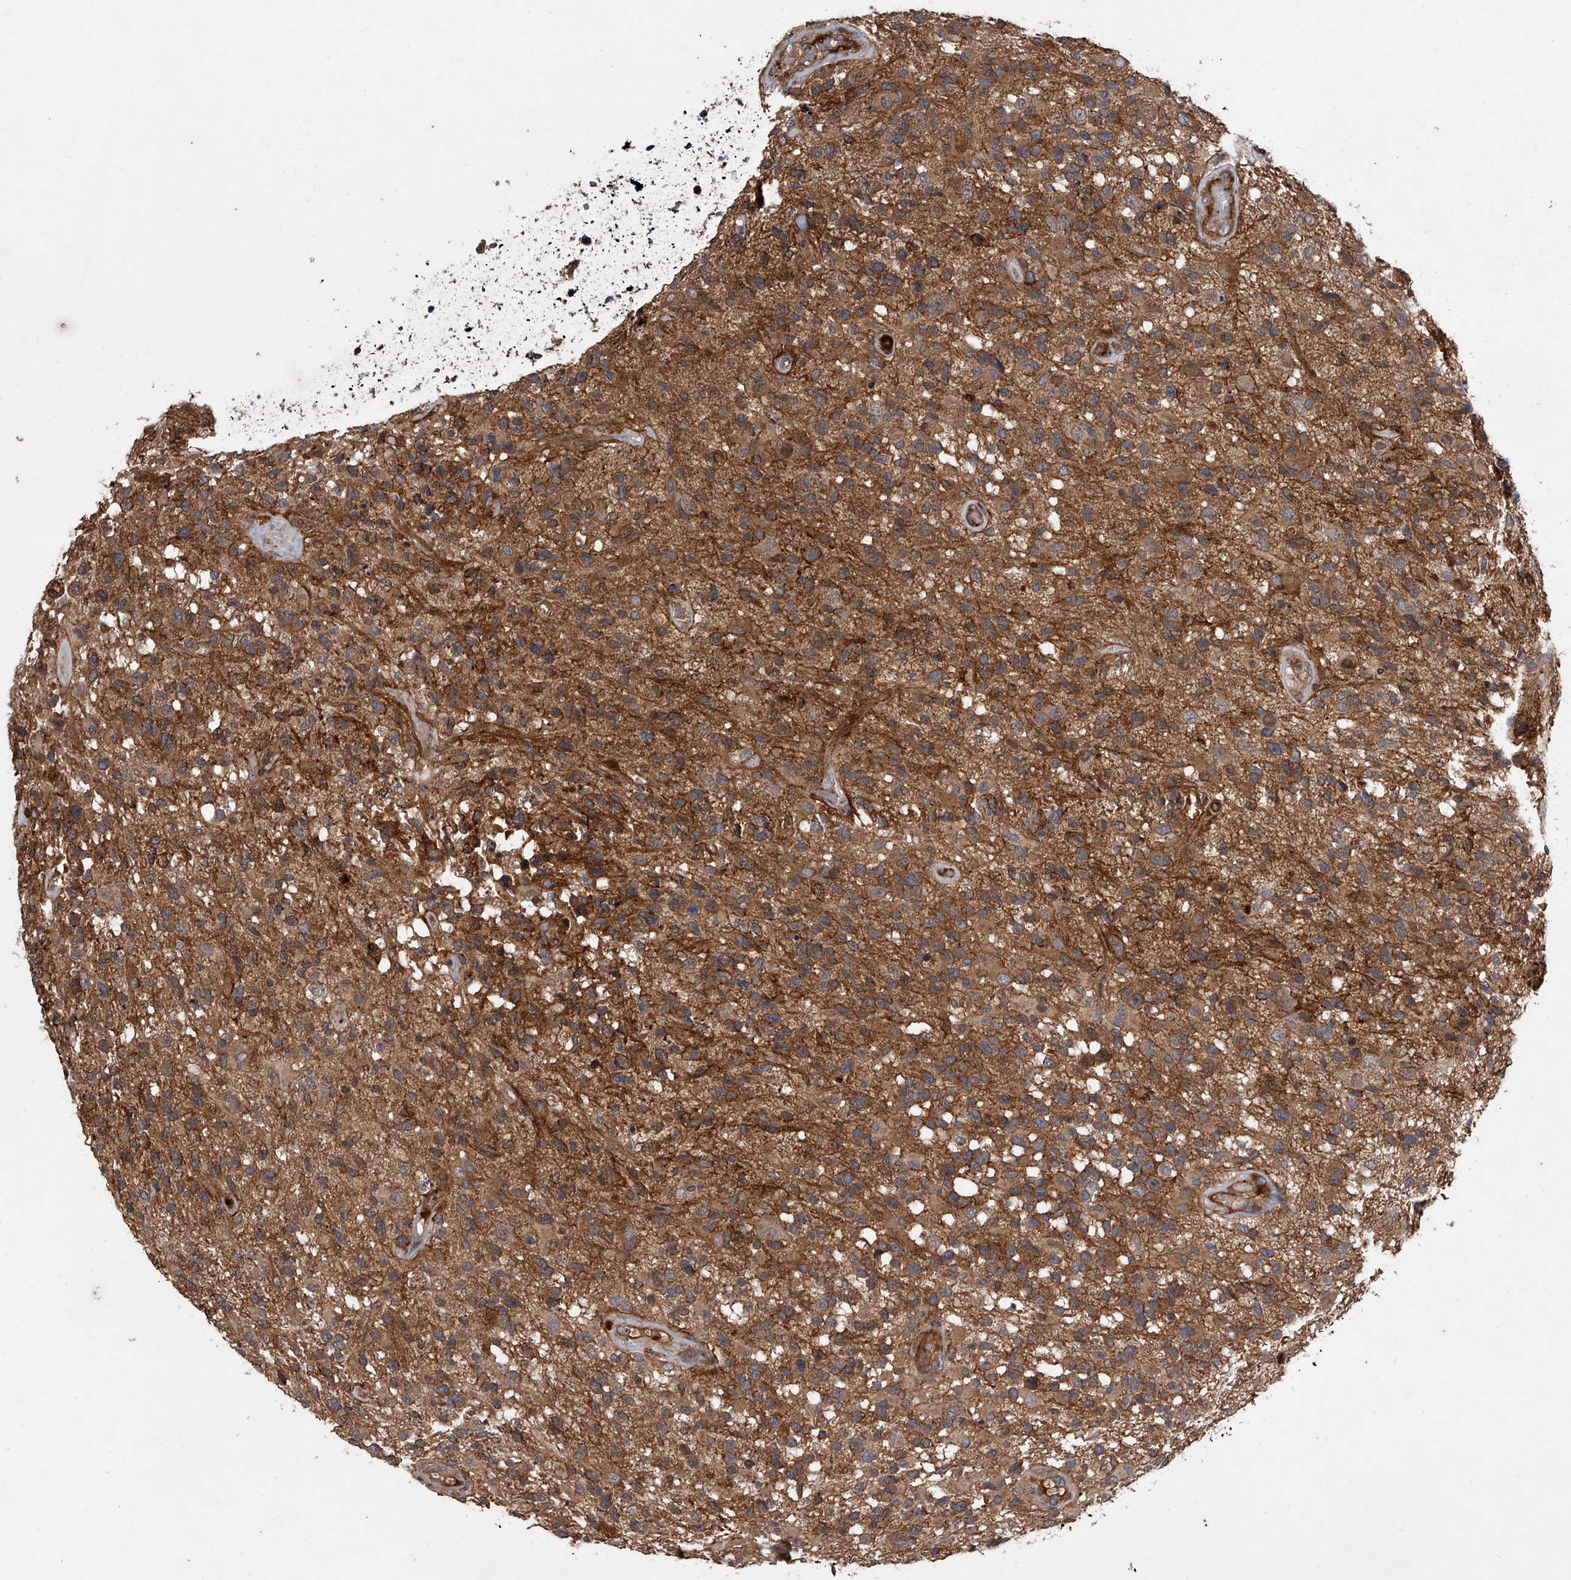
{"staining": {"intensity": "moderate", "quantity": ">75%", "location": "cytoplasmic/membranous"}, "tissue": "glioma", "cell_type": "Tumor cells", "image_type": "cancer", "snomed": [{"axis": "morphology", "description": "Glioma, malignant, High grade"}, {"axis": "morphology", "description": "Glioblastoma, NOS"}, {"axis": "topography", "description": "Brain"}], "caption": "Protein analysis of glioma tissue shows moderate cytoplasmic/membranous staining in about >75% of tumor cells. The protein of interest is shown in brown color, while the nuclei are stained blue.", "gene": "USP47", "patient": {"sex": "male", "age": 60}}